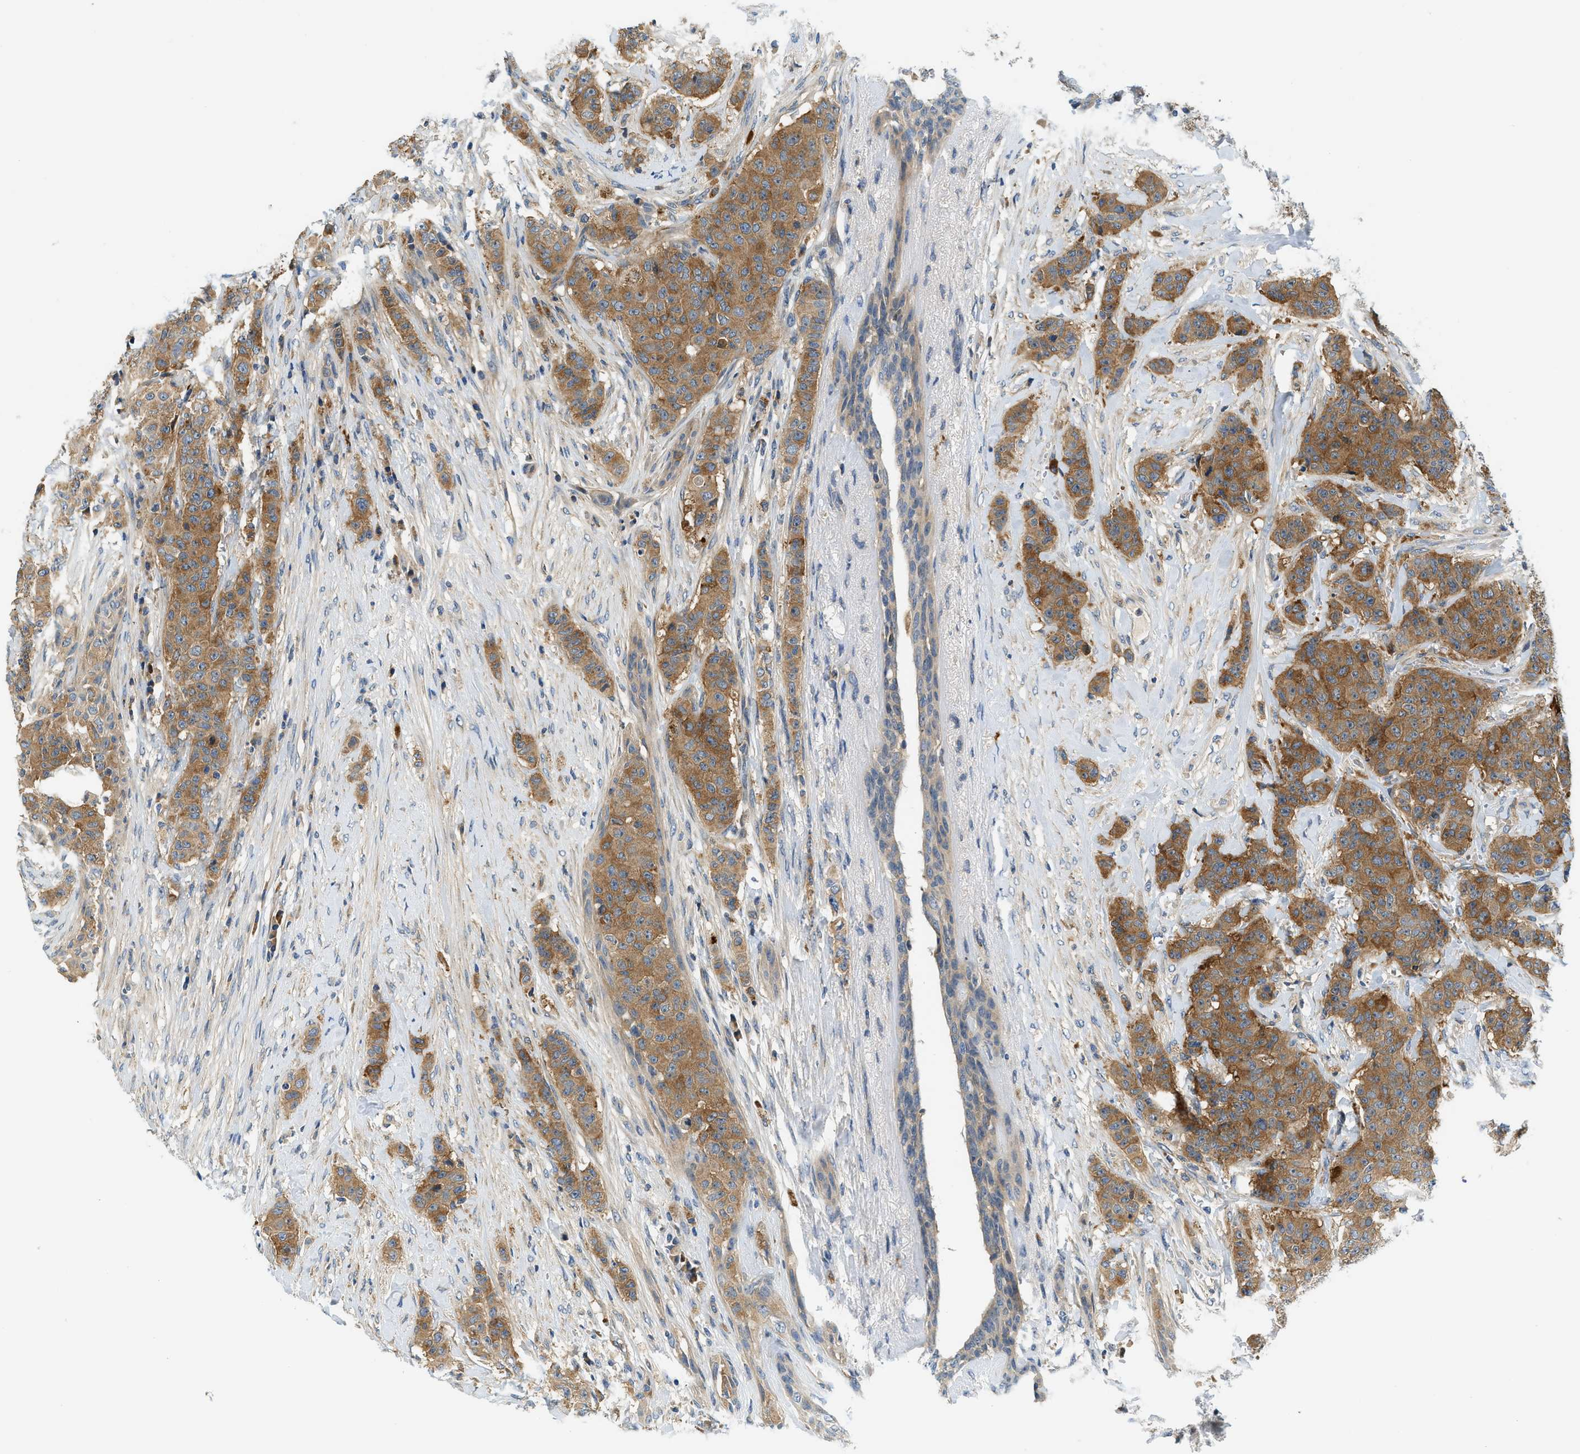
{"staining": {"intensity": "moderate", "quantity": ">75%", "location": "cytoplasmic/membranous"}, "tissue": "breast cancer", "cell_type": "Tumor cells", "image_type": "cancer", "snomed": [{"axis": "morphology", "description": "Normal tissue, NOS"}, {"axis": "morphology", "description": "Duct carcinoma"}, {"axis": "topography", "description": "Breast"}], "caption": "Immunohistochemistry (IHC) (DAB) staining of human invasive ductal carcinoma (breast) exhibits moderate cytoplasmic/membranous protein staining in about >75% of tumor cells.", "gene": "KCNK1", "patient": {"sex": "female", "age": 40}}